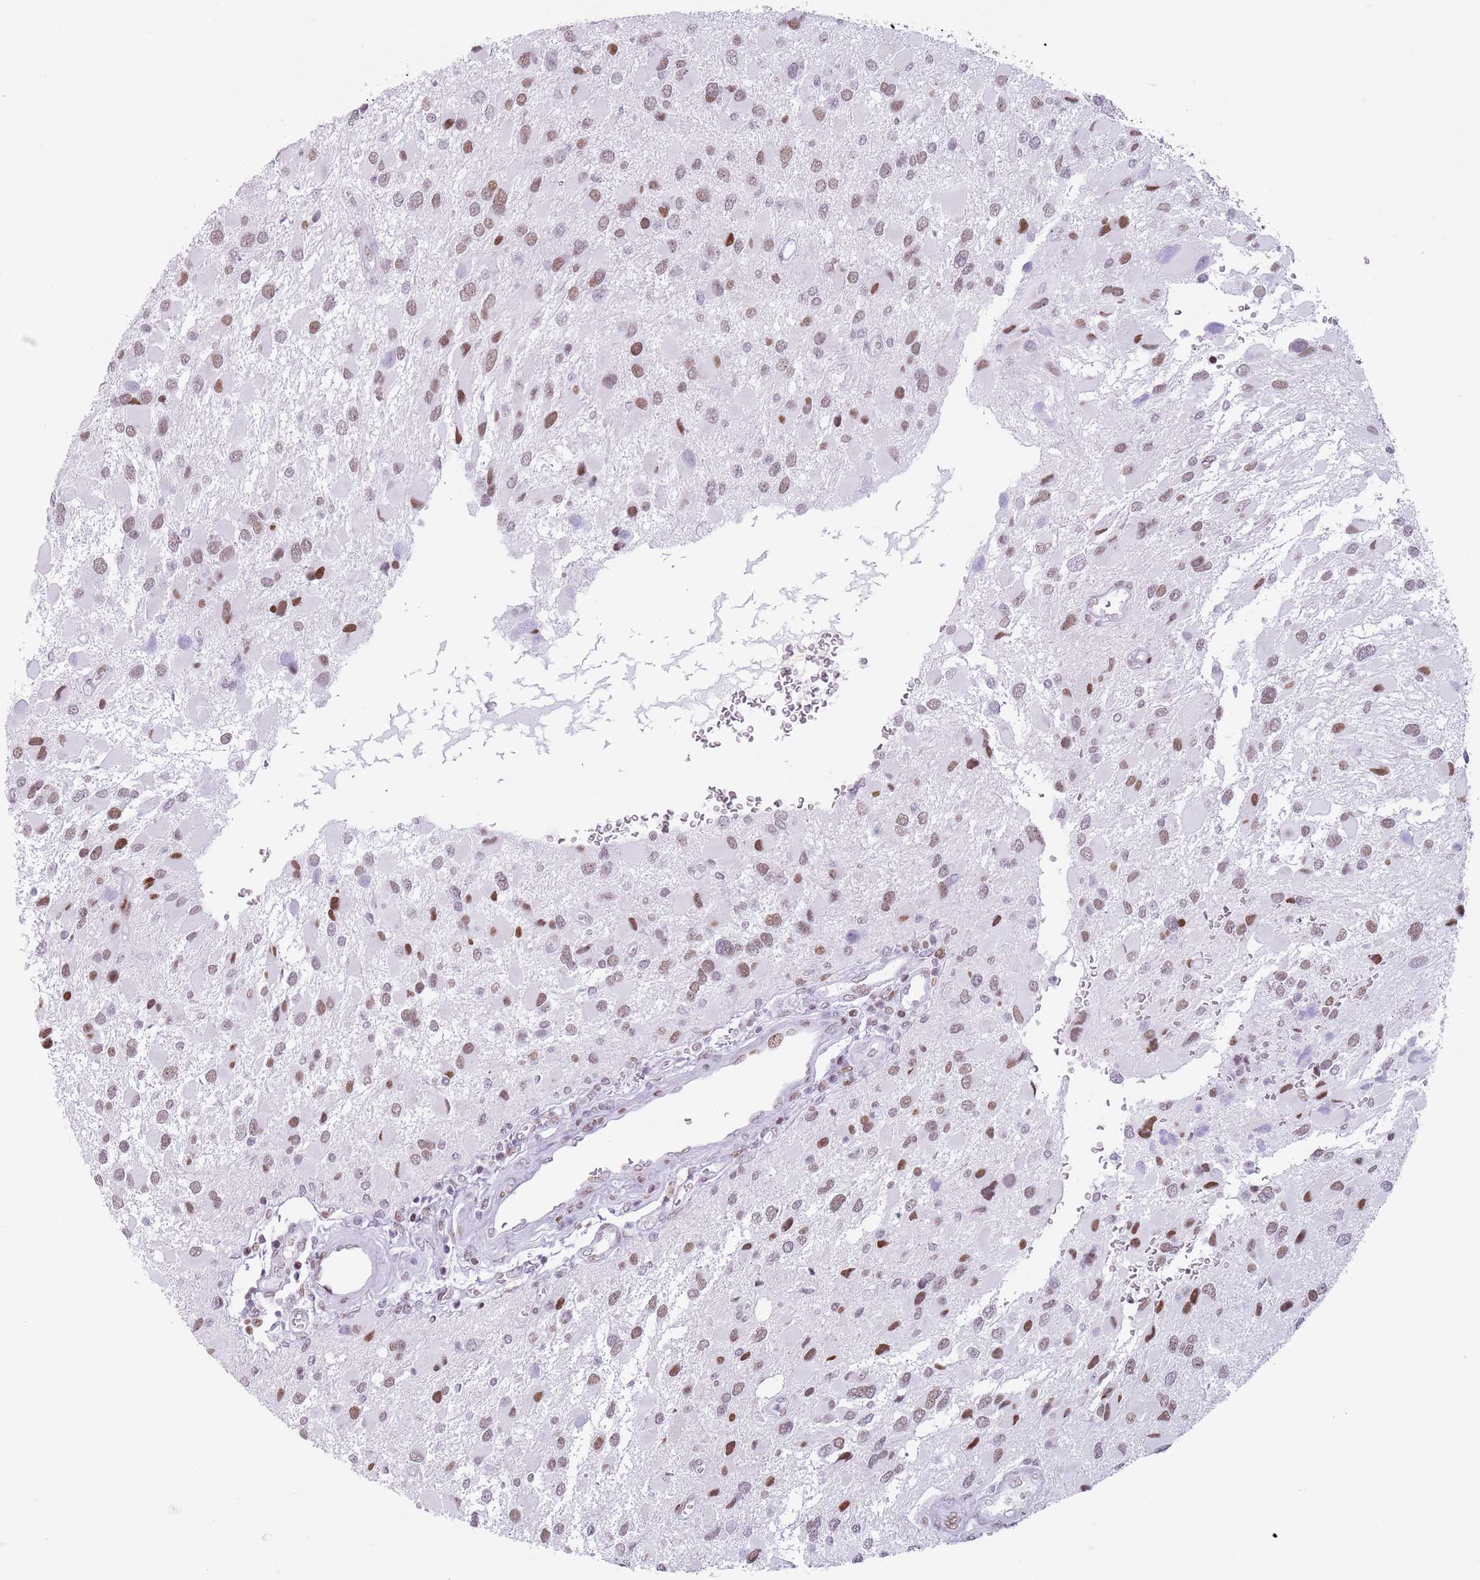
{"staining": {"intensity": "moderate", "quantity": "25%-75%", "location": "nuclear"}, "tissue": "glioma", "cell_type": "Tumor cells", "image_type": "cancer", "snomed": [{"axis": "morphology", "description": "Glioma, malignant, High grade"}, {"axis": "topography", "description": "Brain"}], "caption": "The immunohistochemical stain shows moderate nuclear staining in tumor cells of malignant glioma (high-grade) tissue.", "gene": "FAM104B", "patient": {"sex": "male", "age": 53}}